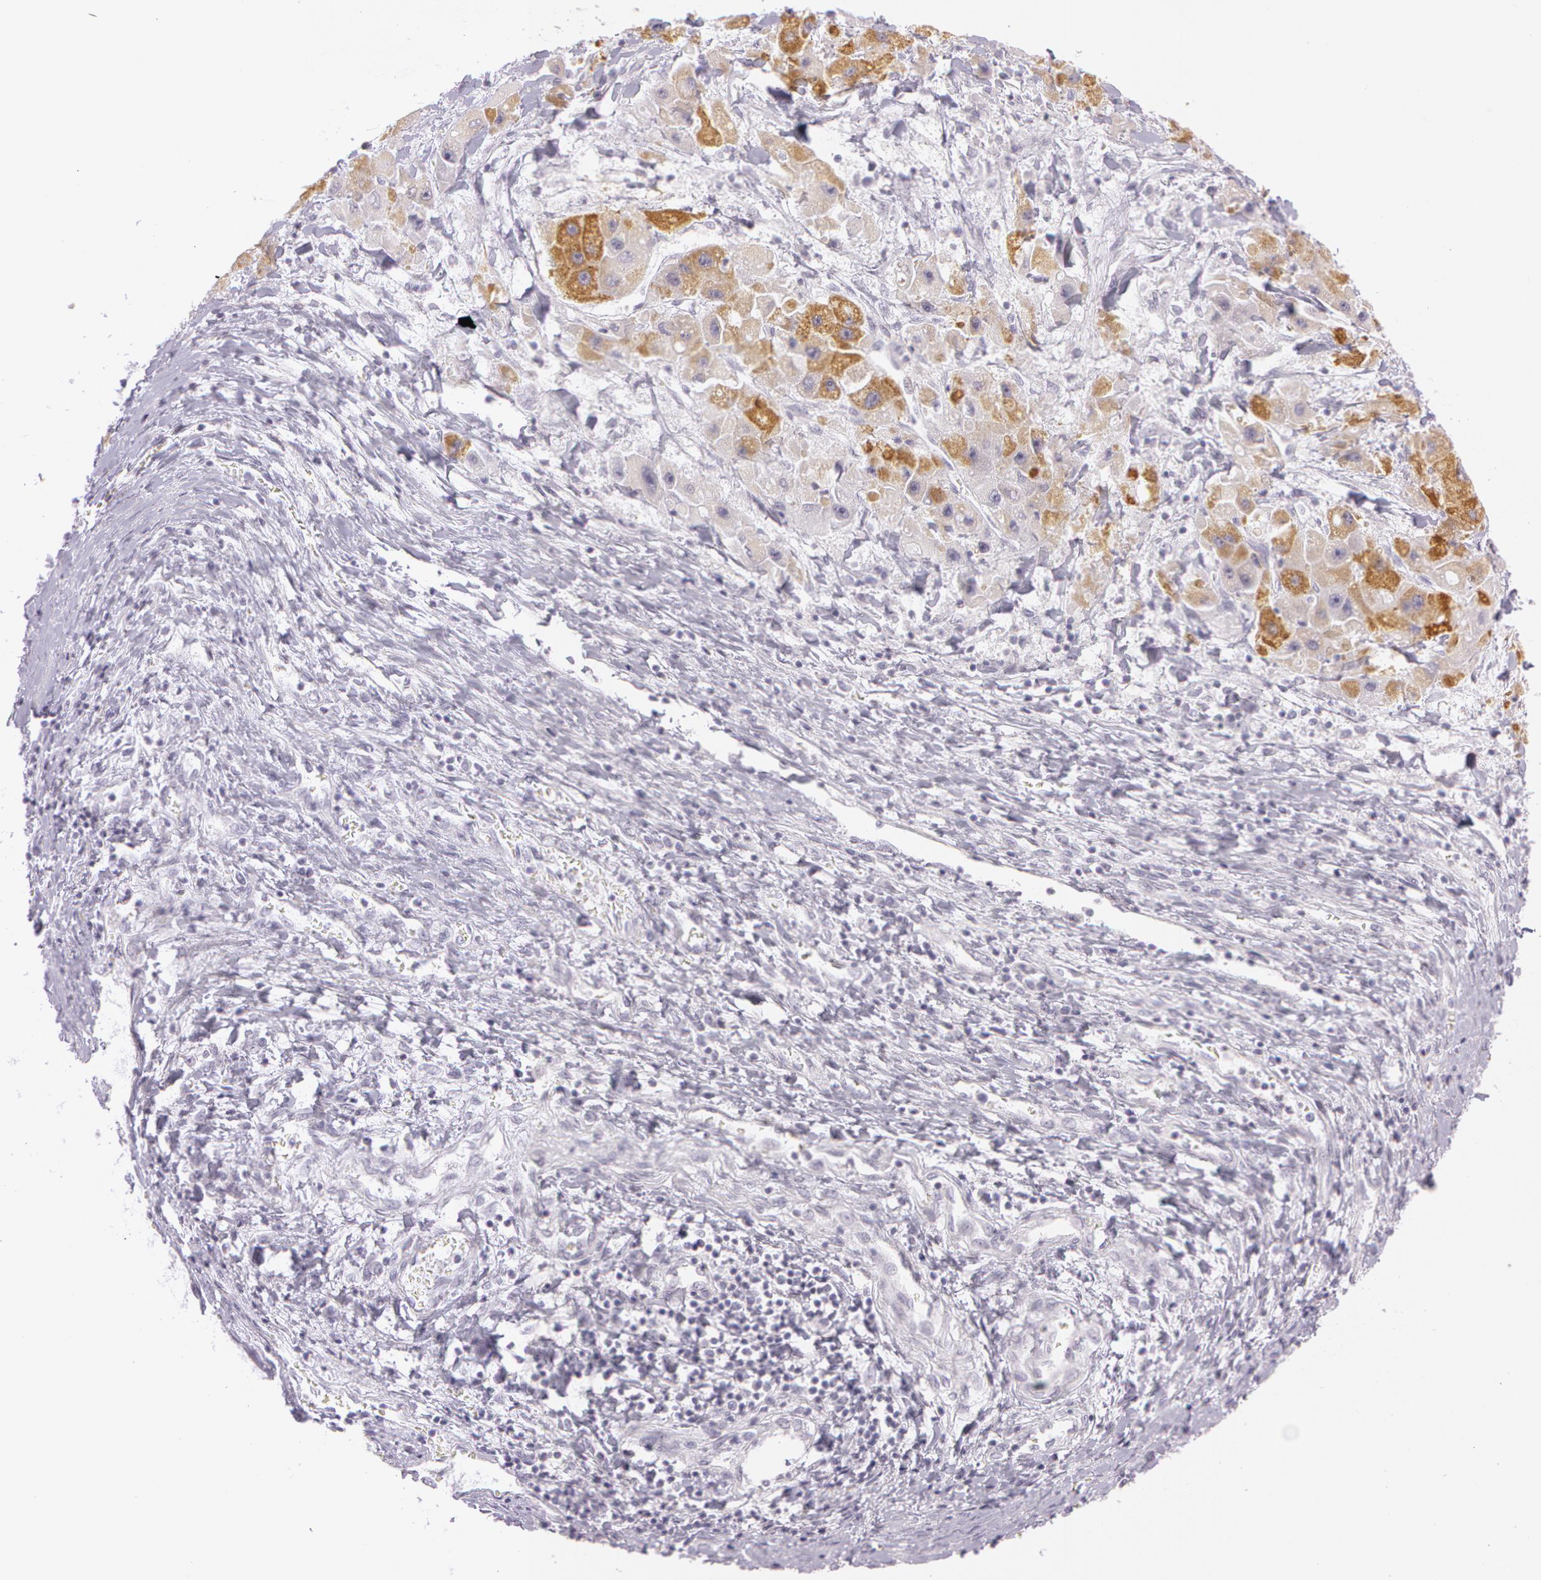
{"staining": {"intensity": "moderate", "quantity": "<25%", "location": "cytoplasmic/membranous"}, "tissue": "liver cancer", "cell_type": "Tumor cells", "image_type": "cancer", "snomed": [{"axis": "morphology", "description": "Carcinoma, Hepatocellular, NOS"}, {"axis": "topography", "description": "Liver"}], "caption": "Brown immunohistochemical staining in human hepatocellular carcinoma (liver) shows moderate cytoplasmic/membranous staining in approximately <25% of tumor cells.", "gene": "OTC", "patient": {"sex": "male", "age": 24}}